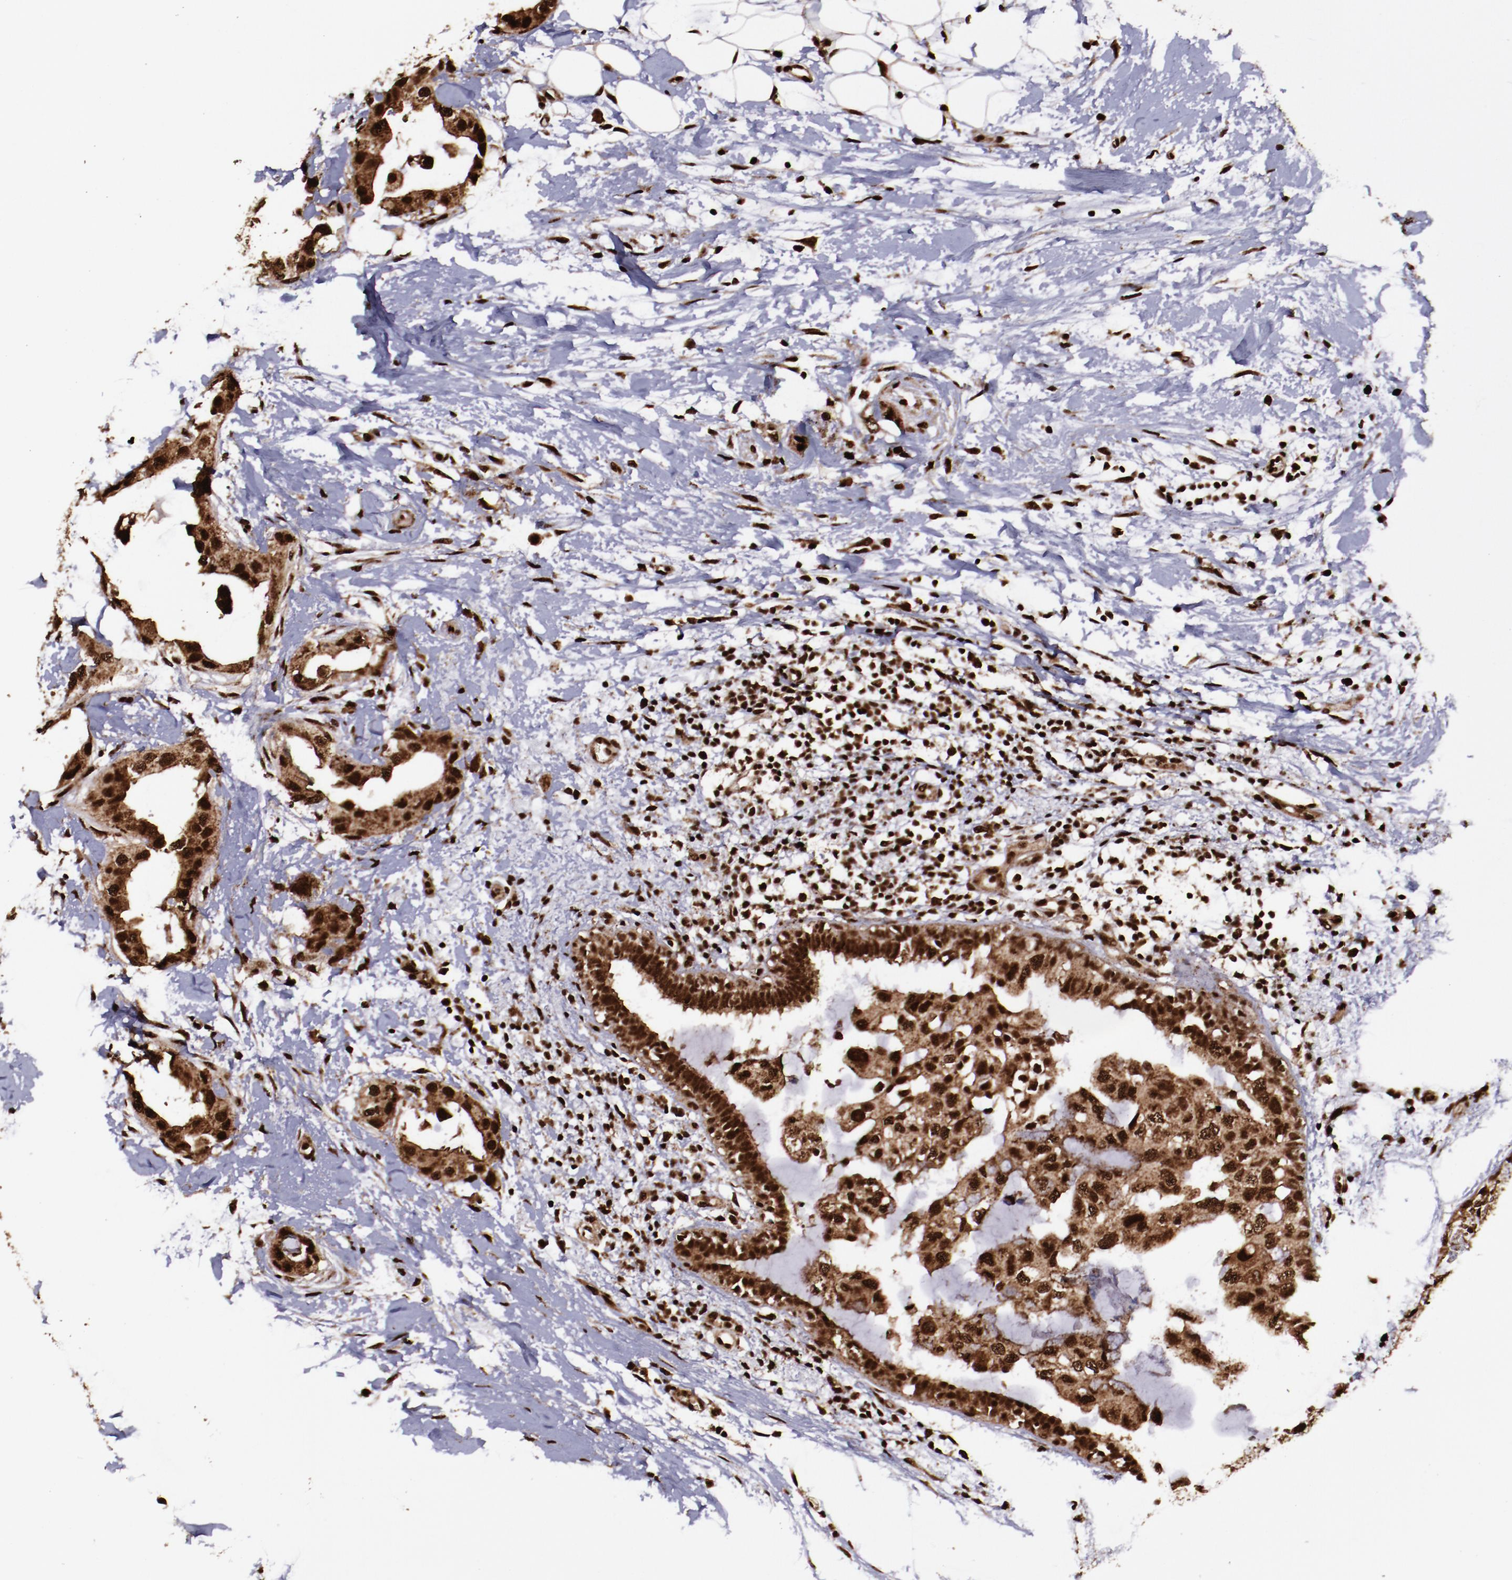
{"staining": {"intensity": "strong", "quantity": ">75%", "location": "cytoplasmic/membranous,nuclear"}, "tissue": "breast cancer", "cell_type": "Tumor cells", "image_type": "cancer", "snomed": [{"axis": "morphology", "description": "Duct carcinoma"}, {"axis": "topography", "description": "Breast"}], "caption": "An image of breast cancer (invasive ductal carcinoma) stained for a protein demonstrates strong cytoplasmic/membranous and nuclear brown staining in tumor cells.", "gene": "SNW1", "patient": {"sex": "female", "age": 40}}